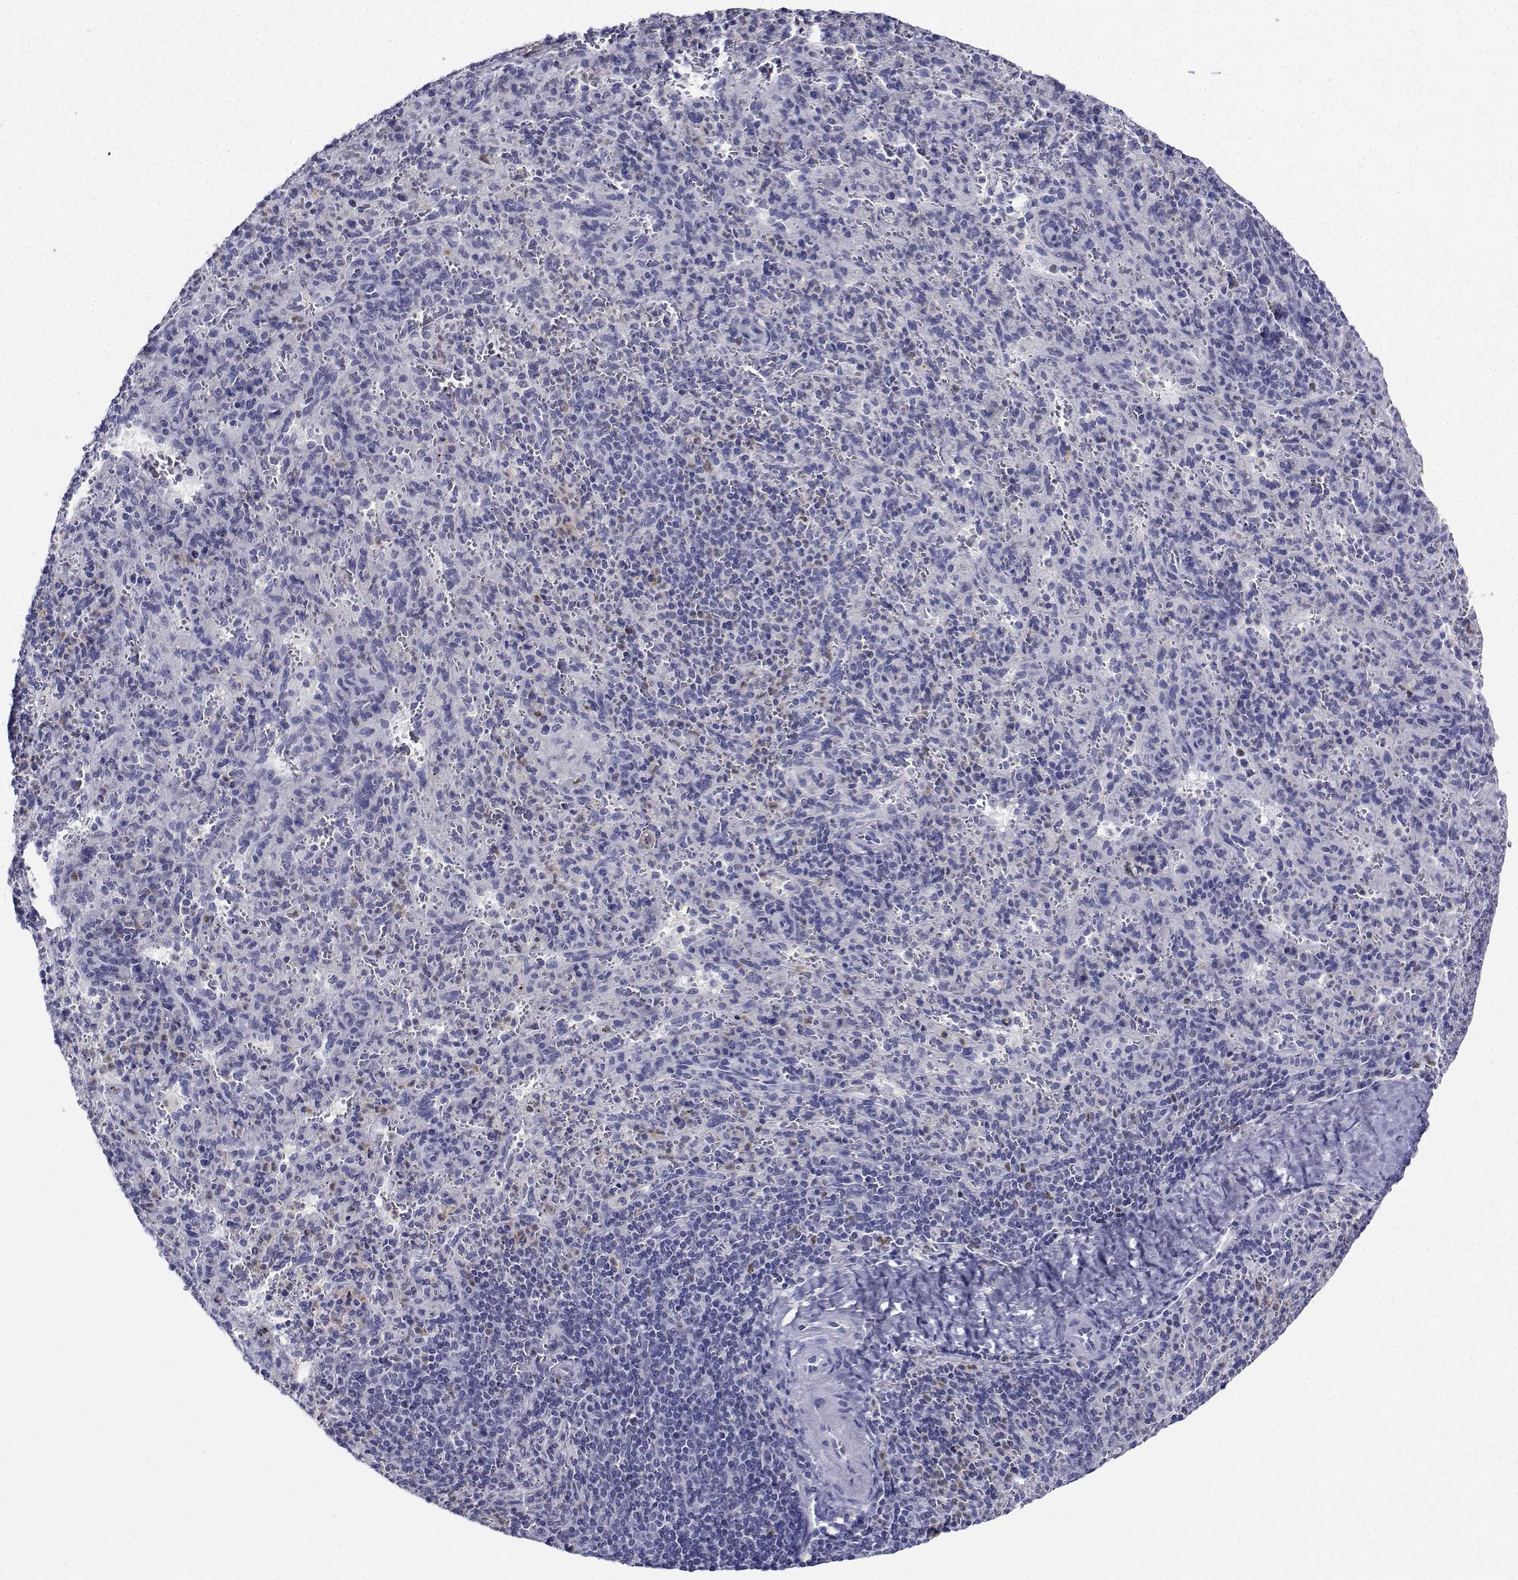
{"staining": {"intensity": "negative", "quantity": "none", "location": "none"}, "tissue": "spleen", "cell_type": "Cells in red pulp", "image_type": "normal", "snomed": [{"axis": "morphology", "description": "Normal tissue, NOS"}, {"axis": "topography", "description": "Spleen"}], "caption": "The immunohistochemistry micrograph has no significant expression in cells in red pulp of spleen.", "gene": "PLXNA4", "patient": {"sex": "male", "age": 57}}